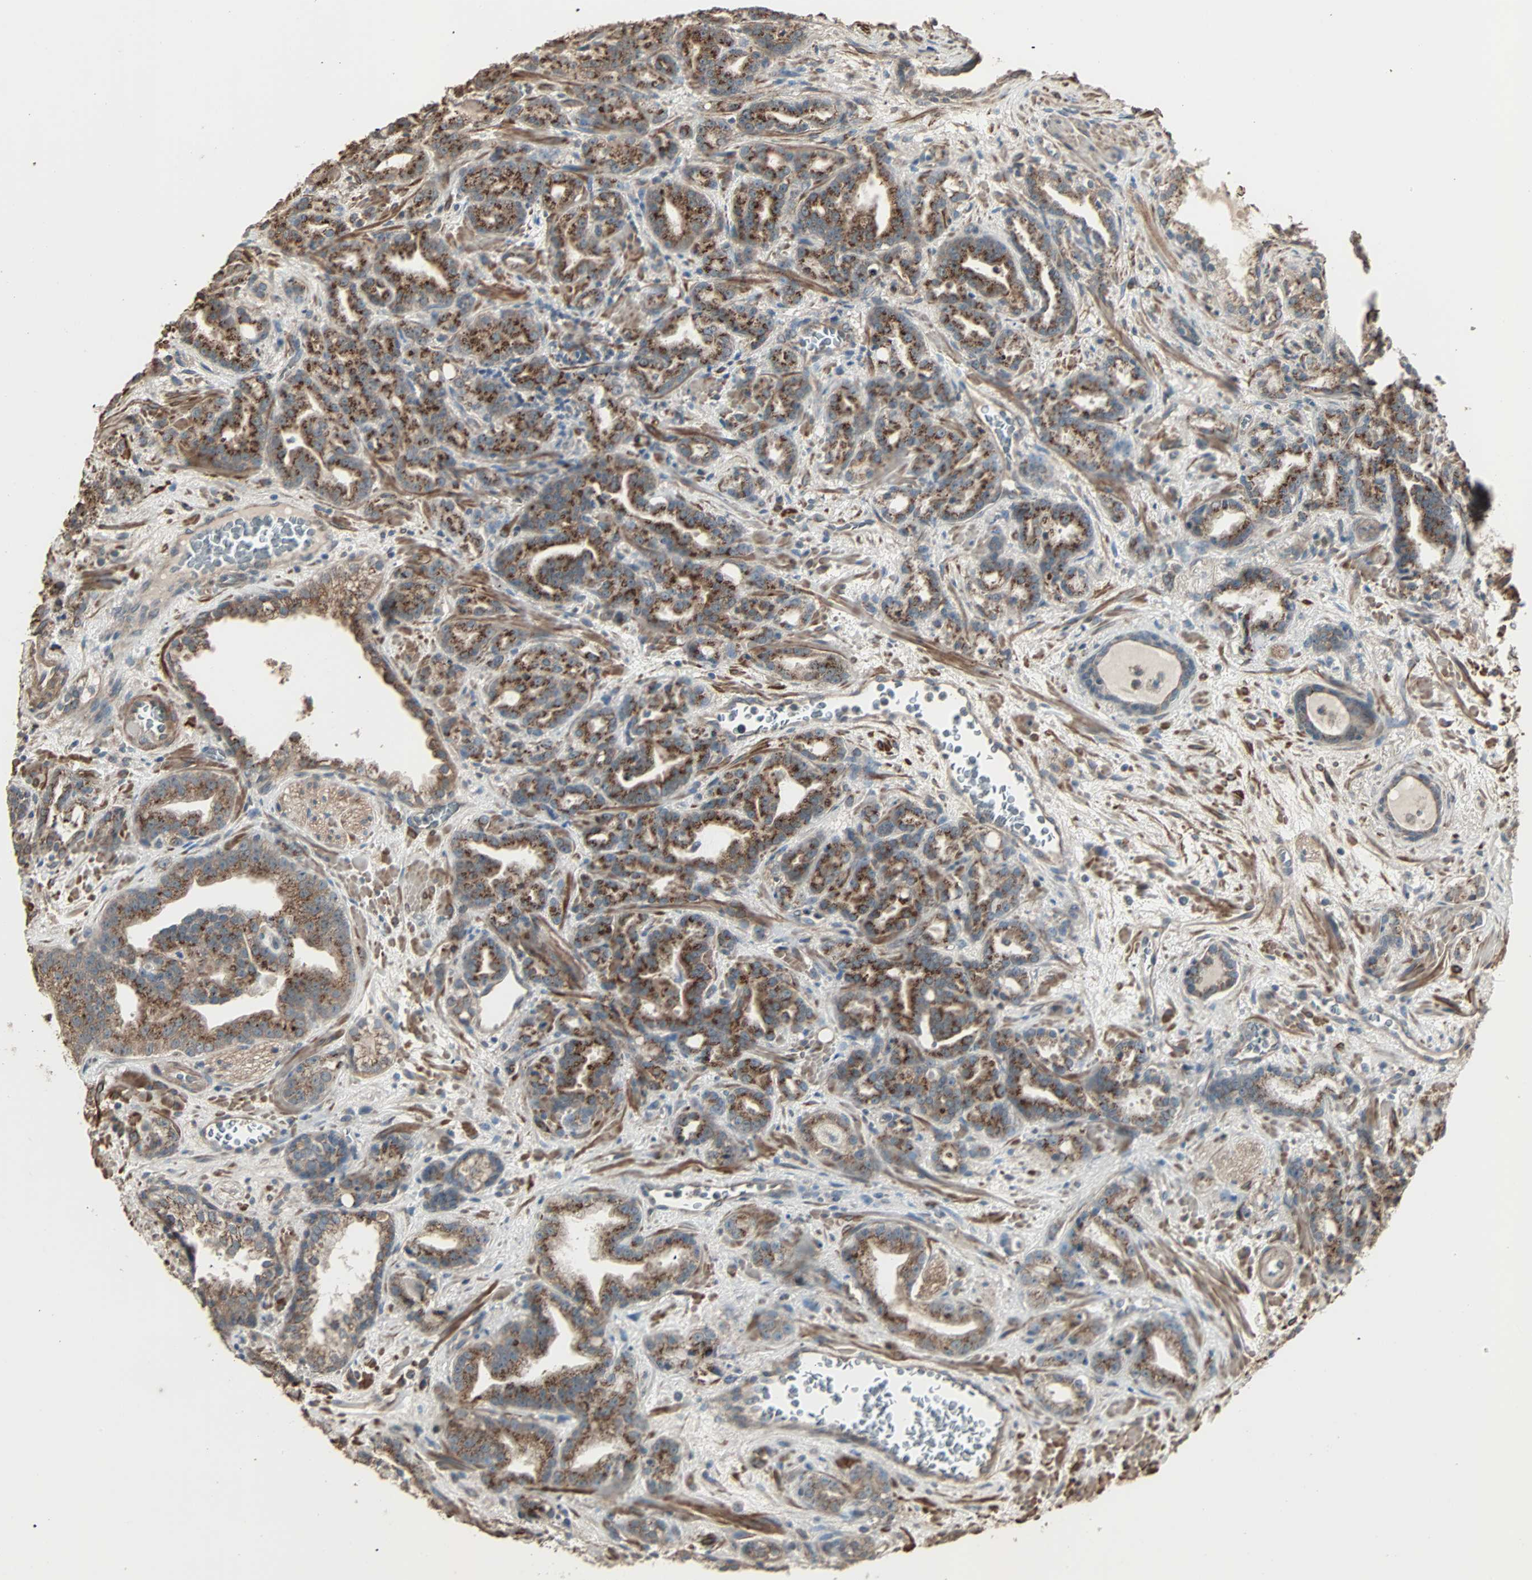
{"staining": {"intensity": "strong", "quantity": ">75%", "location": "cytoplasmic/membranous"}, "tissue": "prostate cancer", "cell_type": "Tumor cells", "image_type": "cancer", "snomed": [{"axis": "morphology", "description": "Adenocarcinoma, Low grade"}, {"axis": "topography", "description": "Prostate"}], "caption": "Prostate low-grade adenocarcinoma was stained to show a protein in brown. There is high levels of strong cytoplasmic/membranous staining in about >75% of tumor cells.", "gene": "GALNT3", "patient": {"sex": "male", "age": 63}}